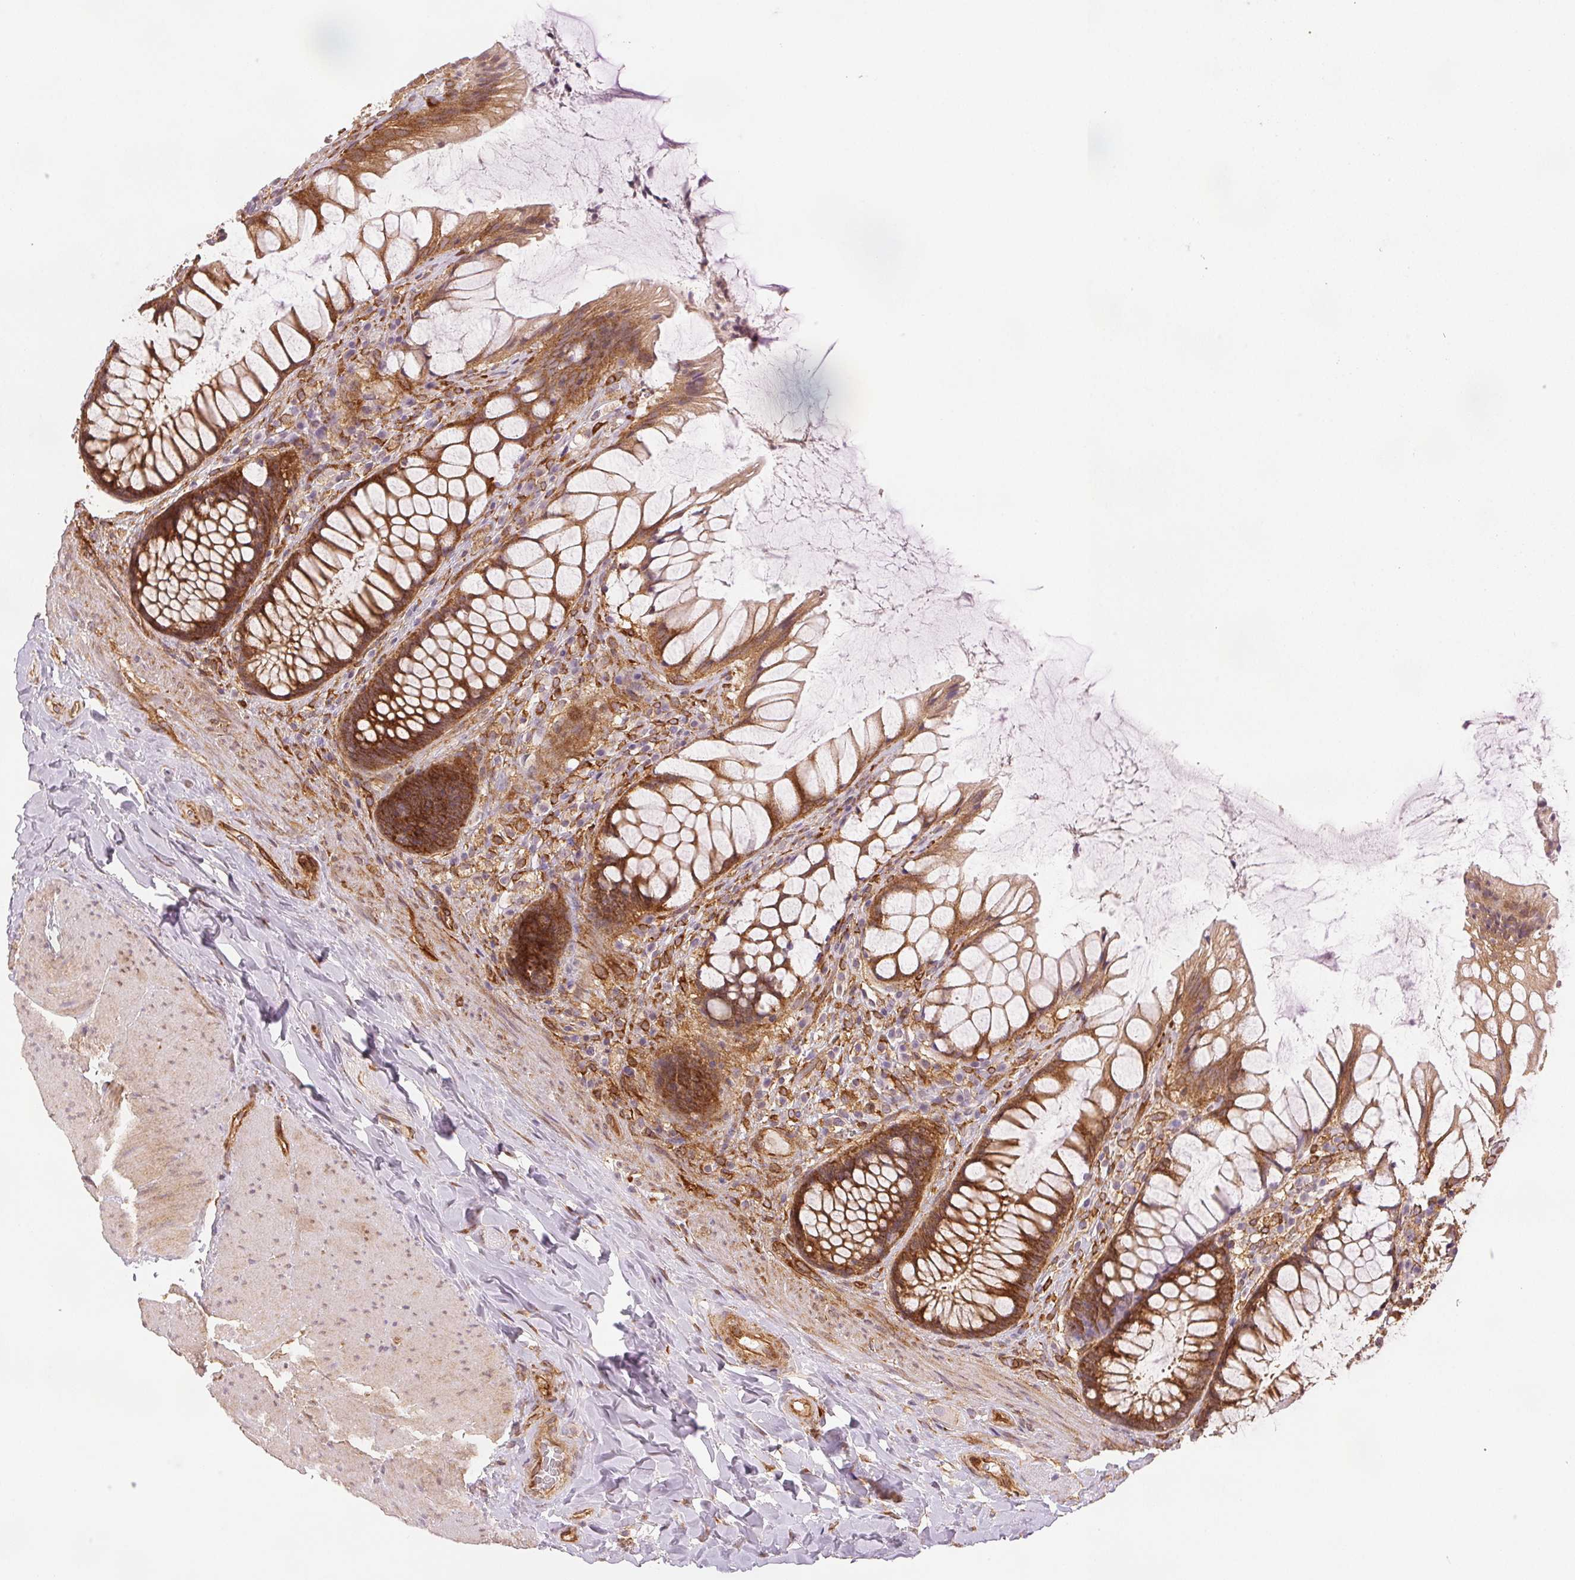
{"staining": {"intensity": "strong", "quantity": ">75%", "location": "cytoplasmic/membranous"}, "tissue": "rectum", "cell_type": "Glandular cells", "image_type": "normal", "snomed": [{"axis": "morphology", "description": "Normal tissue, NOS"}, {"axis": "topography", "description": "Rectum"}], "caption": "An immunohistochemistry (IHC) photomicrograph of normal tissue is shown. Protein staining in brown labels strong cytoplasmic/membranous positivity in rectum within glandular cells. The staining is performed using DAB brown chromogen to label protein expression. The nuclei are counter-stained blue using hematoxylin.", "gene": "DIAPH2", "patient": {"sex": "female", "age": 58}}